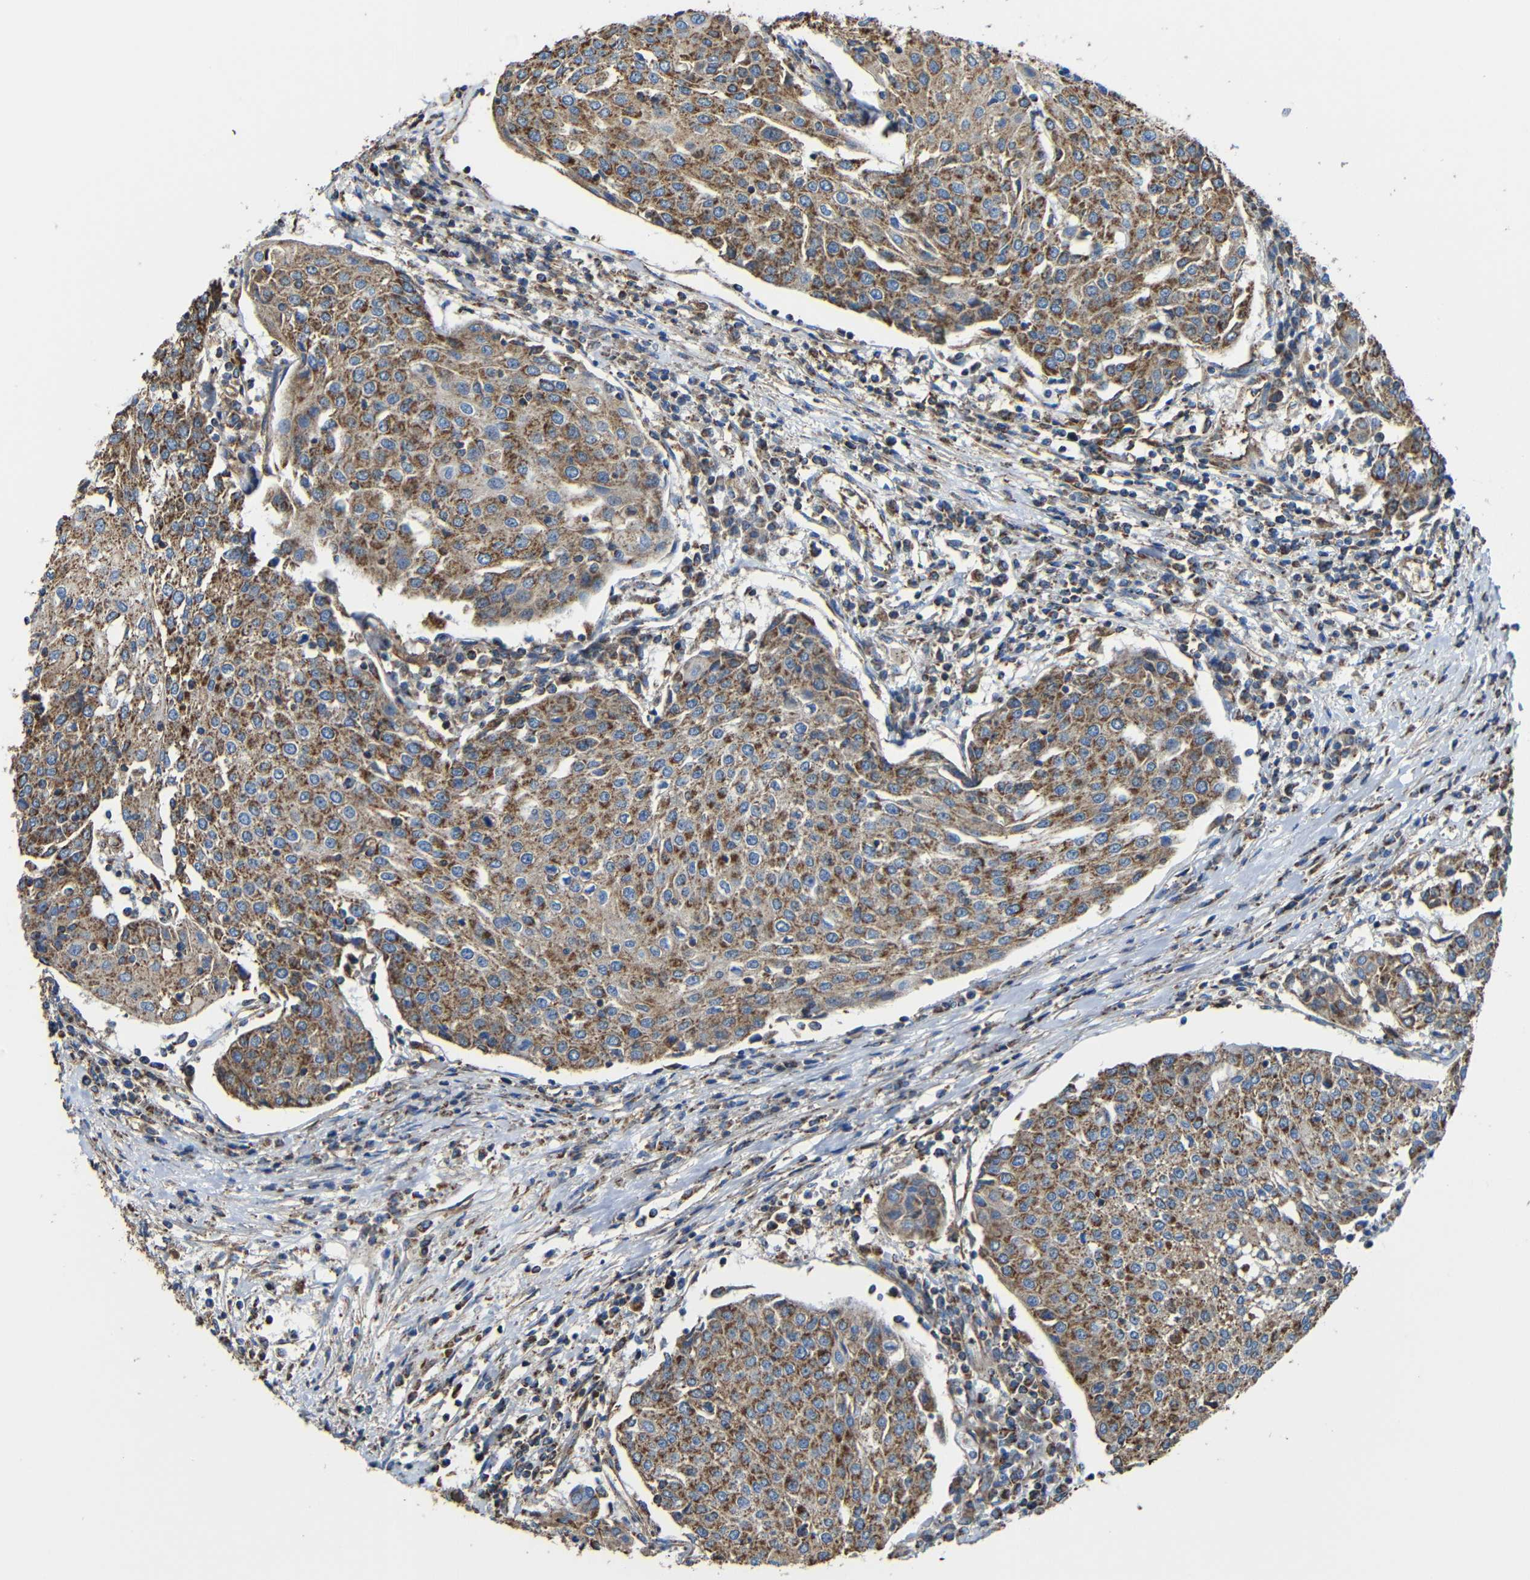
{"staining": {"intensity": "strong", "quantity": ">75%", "location": "cytoplasmic/membranous"}, "tissue": "urothelial cancer", "cell_type": "Tumor cells", "image_type": "cancer", "snomed": [{"axis": "morphology", "description": "Urothelial carcinoma, High grade"}, {"axis": "topography", "description": "Urinary bladder"}], "caption": "Urothelial carcinoma (high-grade) was stained to show a protein in brown. There is high levels of strong cytoplasmic/membranous expression in about >75% of tumor cells.", "gene": "INTS6L", "patient": {"sex": "female", "age": 85}}